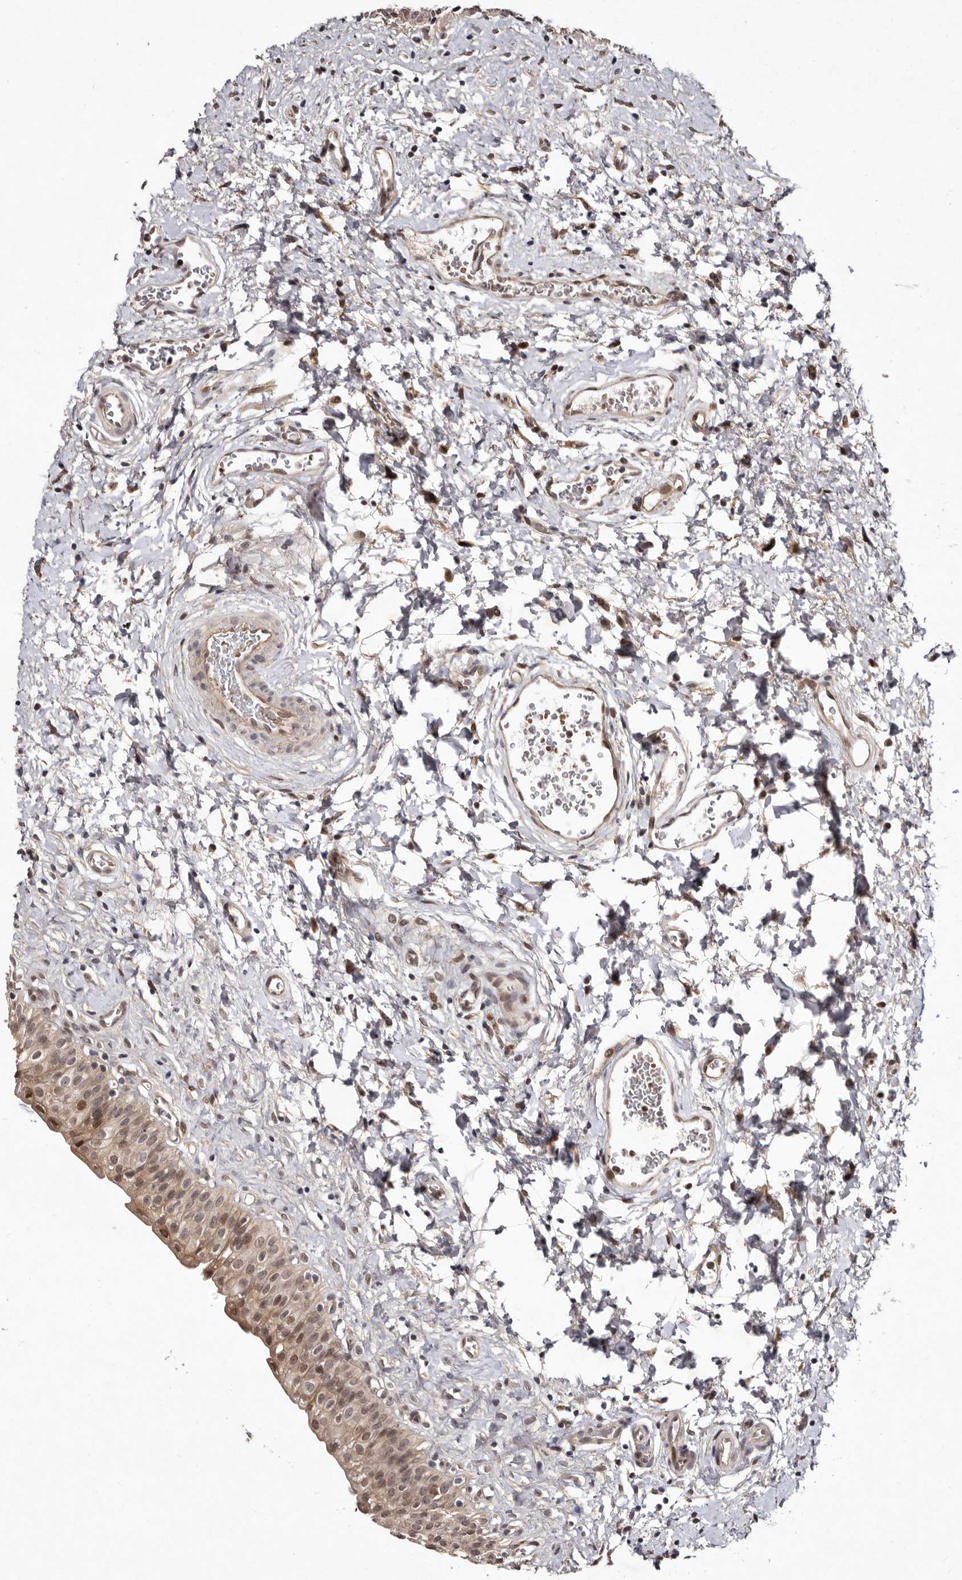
{"staining": {"intensity": "moderate", "quantity": ">75%", "location": "cytoplasmic/membranous,nuclear"}, "tissue": "urinary bladder", "cell_type": "Urothelial cells", "image_type": "normal", "snomed": [{"axis": "morphology", "description": "Normal tissue, NOS"}, {"axis": "topography", "description": "Urinary bladder"}], "caption": "Immunohistochemistry image of normal urinary bladder: urinary bladder stained using IHC demonstrates medium levels of moderate protein expression localized specifically in the cytoplasmic/membranous,nuclear of urothelial cells, appearing as a cytoplasmic/membranous,nuclear brown color.", "gene": "ABL1", "patient": {"sex": "male", "age": 51}}